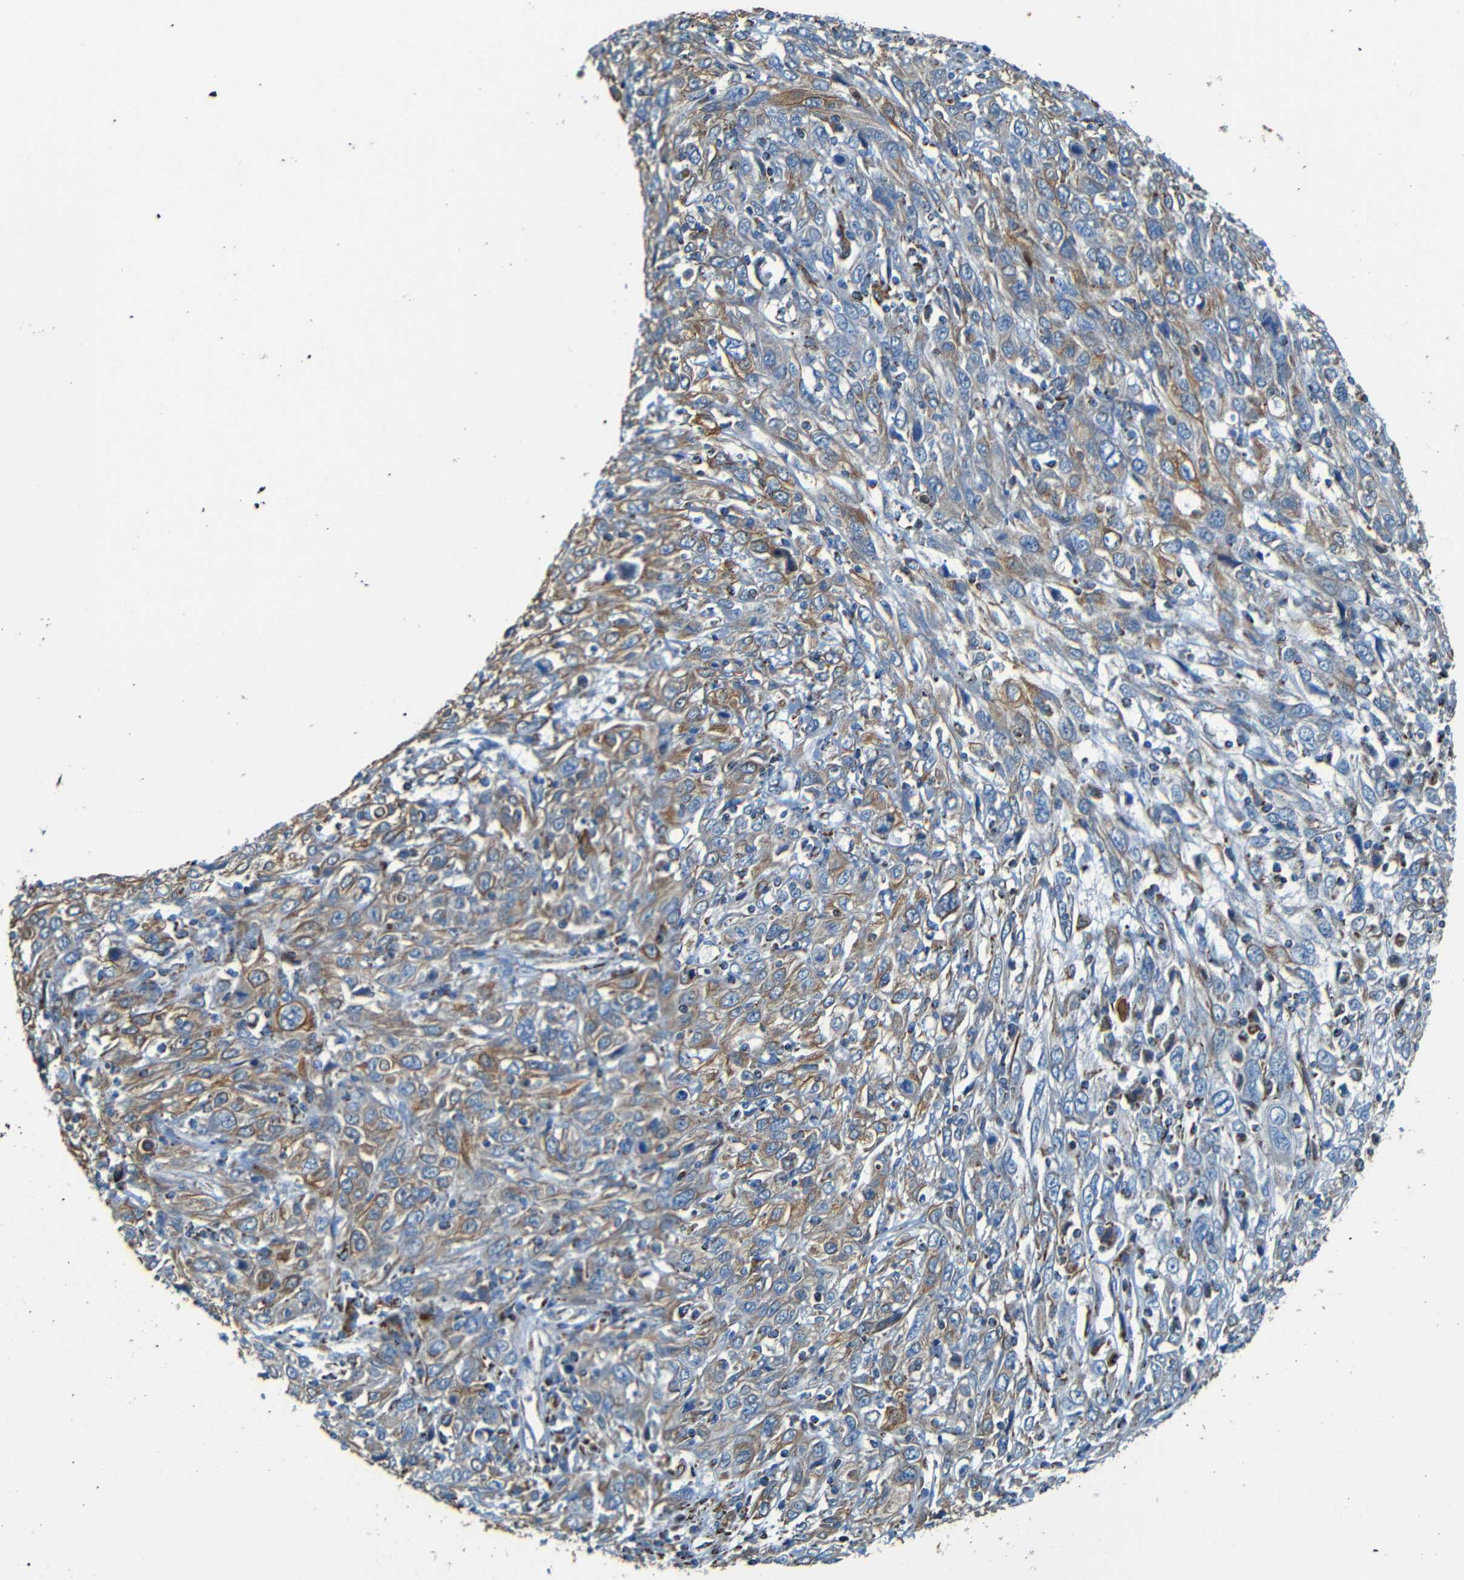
{"staining": {"intensity": "moderate", "quantity": "25%-75%", "location": "cytoplasmic/membranous"}, "tissue": "cervical cancer", "cell_type": "Tumor cells", "image_type": "cancer", "snomed": [{"axis": "morphology", "description": "Squamous cell carcinoma, NOS"}, {"axis": "topography", "description": "Cervix"}], "caption": "A medium amount of moderate cytoplasmic/membranous expression is present in about 25%-75% of tumor cells in cervical cancer tissue.", "gene": "WSCD2", "patient": {"sex": "female", "age": 46}}